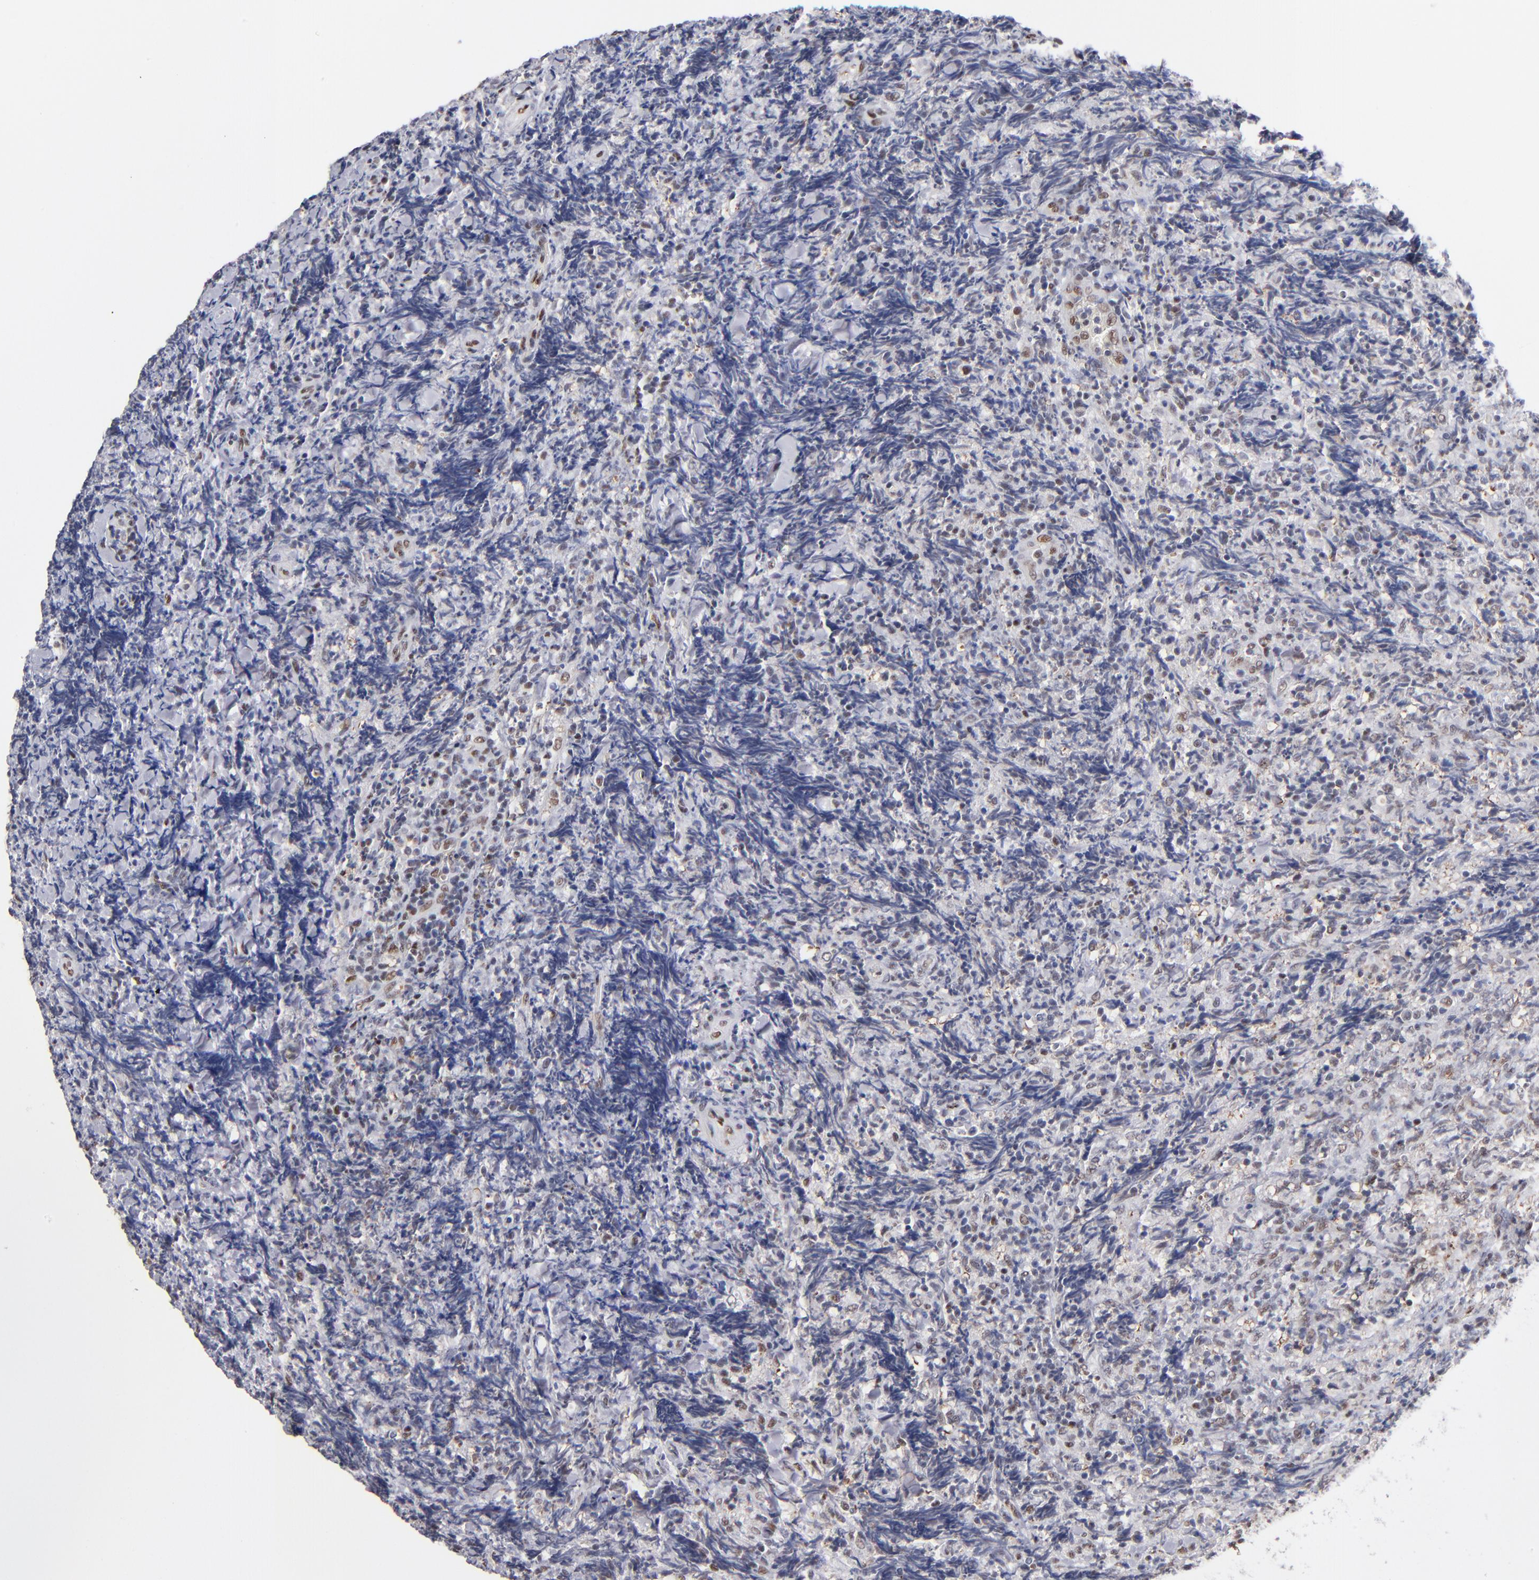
{"staining": {"intensity": "weak", "quantity": "25%-75%", "location": "nuclear"}, "tissue": "lymphoma", "cell_type": "Tumor cells", "image_type": "cancer", "snomed": [{"axis": "morphology", "description": "Malignant lymphoma, non-Hodgkin's type, High grade"}, {"axis": "topography", "description": "Tonsil"}], "caption": "Brown immunohistochemical staining in high-grade malignant lymphoma, non-Hodgkin's type displays weak nuclear positivity in about 25%-75% of tumor cells.", "gene": "MN1", "patient": {"sex": "female", "age": 36}}